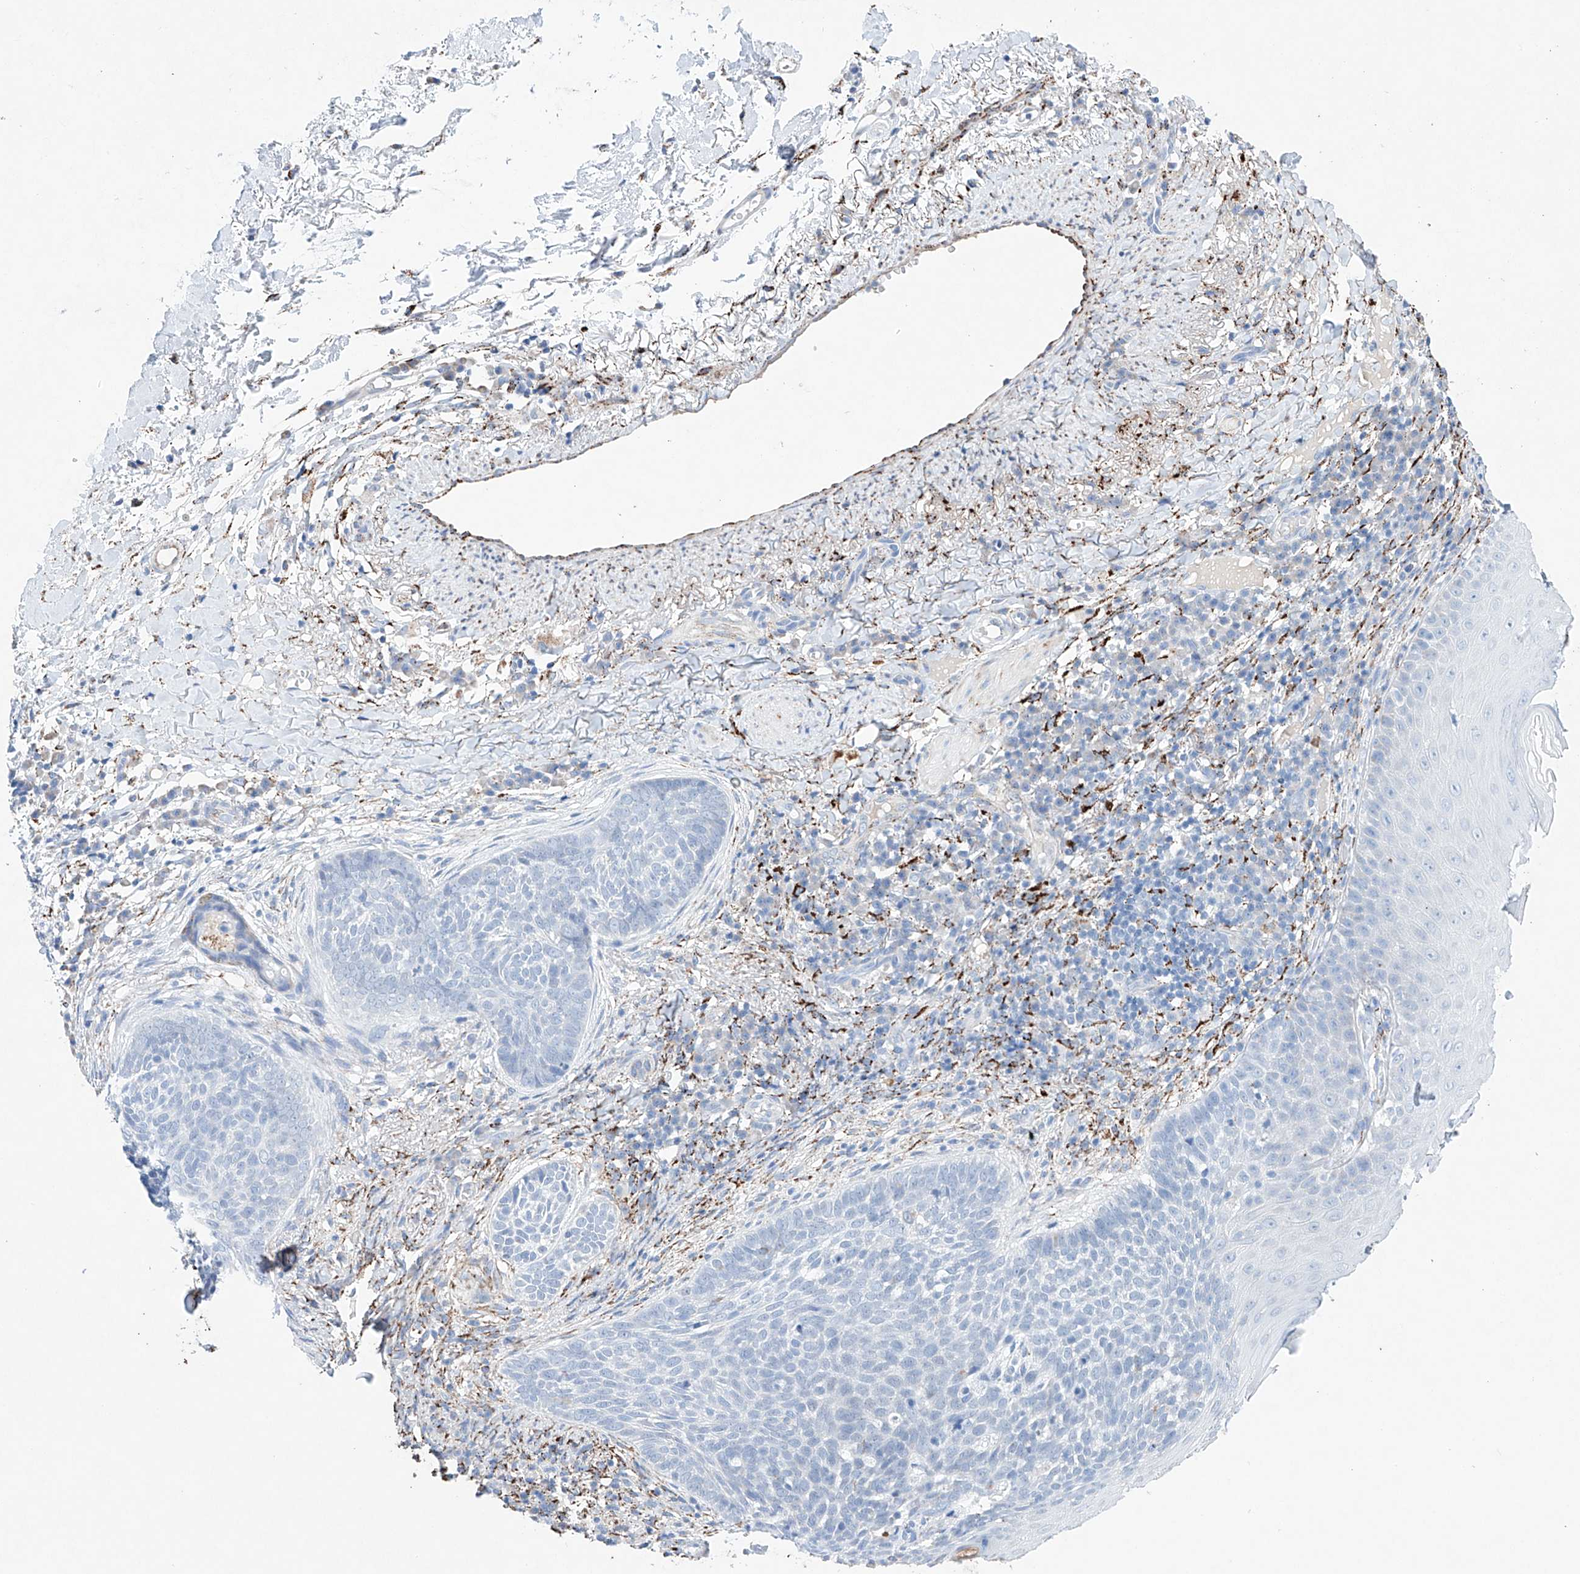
{"staining": {"intensity": "negative", "quantity": "none", "location": "none"}, "tissue": "skin cancer", "cell_type": "Tumor cells", "image_type": "cancer", "snomed": [{"axis": "morphology", "description": "Basal cell carcinoma"}, {"axis": "topography", "description": "Skin"}], "caption": "Immunohistochemistry photomicrograph of human skin cancer stained for a protein (brown), which shows no staining in tumor cells.", "gene": "NRROS", "patient": {"sex": "male", "age": 85}}